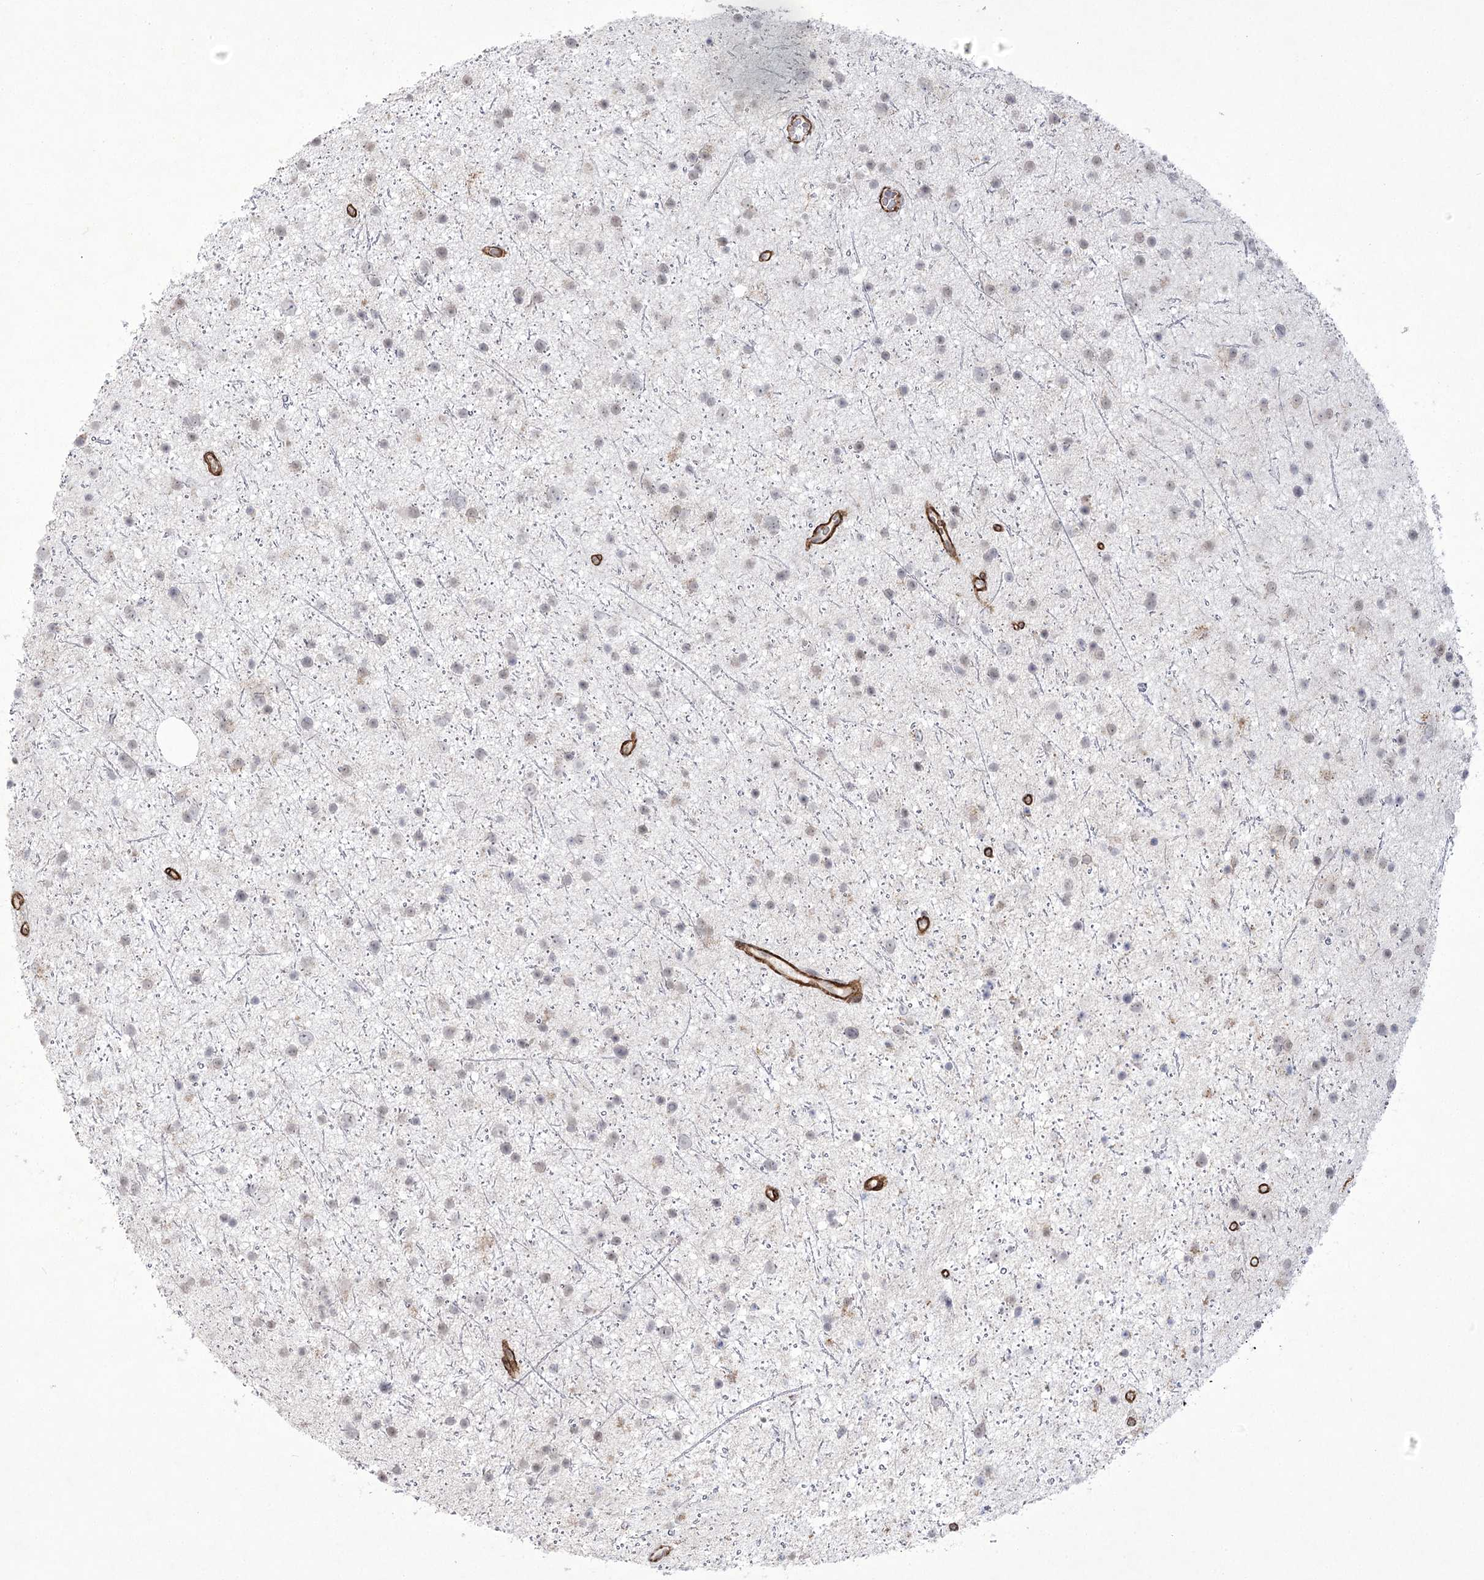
{"staining": {"intensity": "weak", "quantity": "25%-75%", "location": "nuclear"}, "tissue": "glioma", "cell_type": "Tumor cells", "image_type": "cancer", "snomed": [{"axis": "morphology", "description": "Glioma, malignant, Low grade"}, {"axis": "topography", "description": "Cerebral cortex"}], "caption": "Weak nuclear expression is seen in about 25%-75% of tumor cells in malignant low-grade glioma.", "gene": "AMTN", "patient": {"sex": "female", "age": 39}}